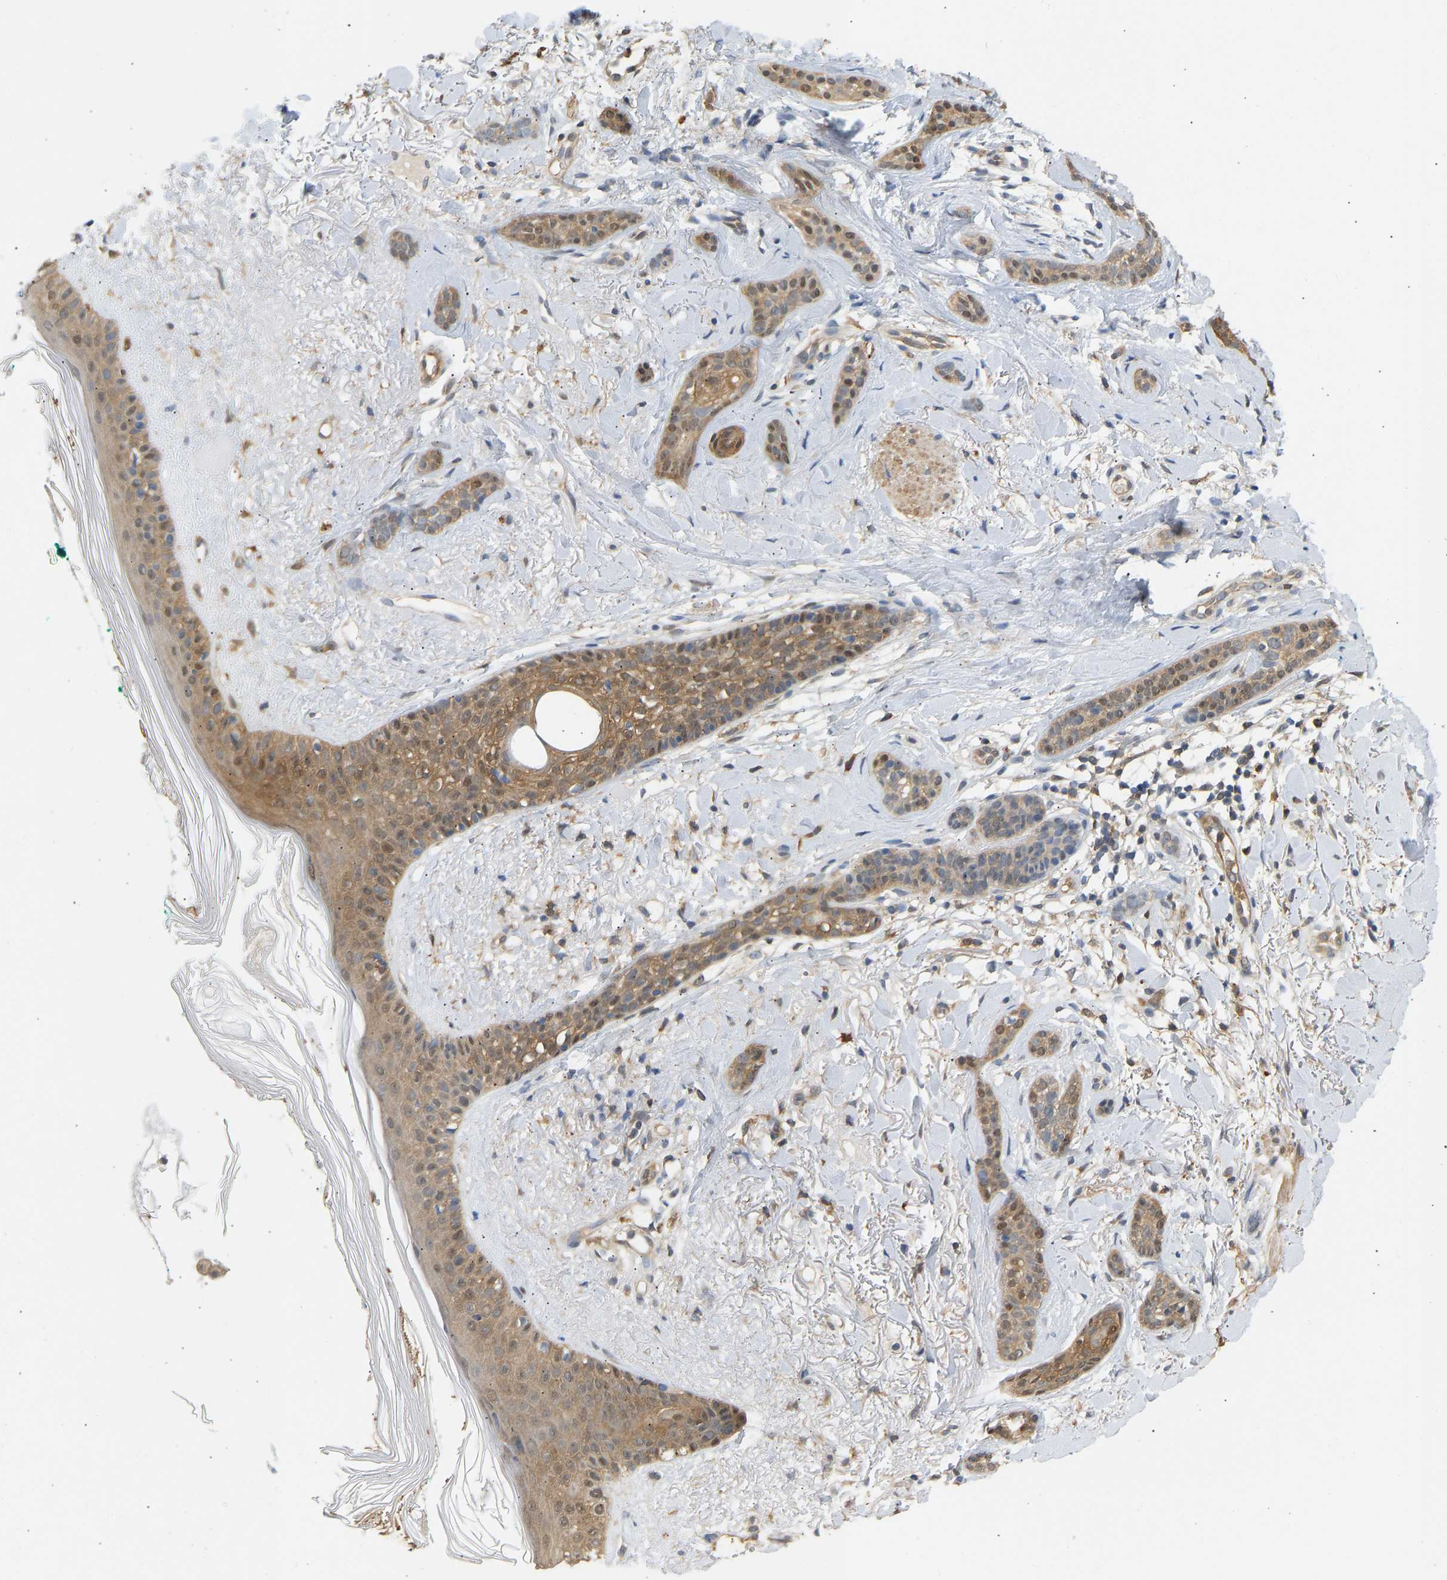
{"staining": {"intensity": "moderate", "quantity": ">75%", "location": "cytoplasmic/membranous"}, "tissue": "skin cancer", "cell_type": "Tumor cells", "image_type": "cancer", "snomed": [{"axis": "morphology", "description": "Basal cell carcinoma"}, {"axis": "morphology", "description": "Adnexal tumor, benign"}, {"axis": "topography", "description": "Skin"}], "caption": "Benign adnexal tumor (skin) was stained to show a protein in brown. There is medium levels of moderate cytoplasmic/membranous positivity in about >75% of tumor cells.", "gene": "ENO1", "patient": {"sex": "female", "age": 42}}